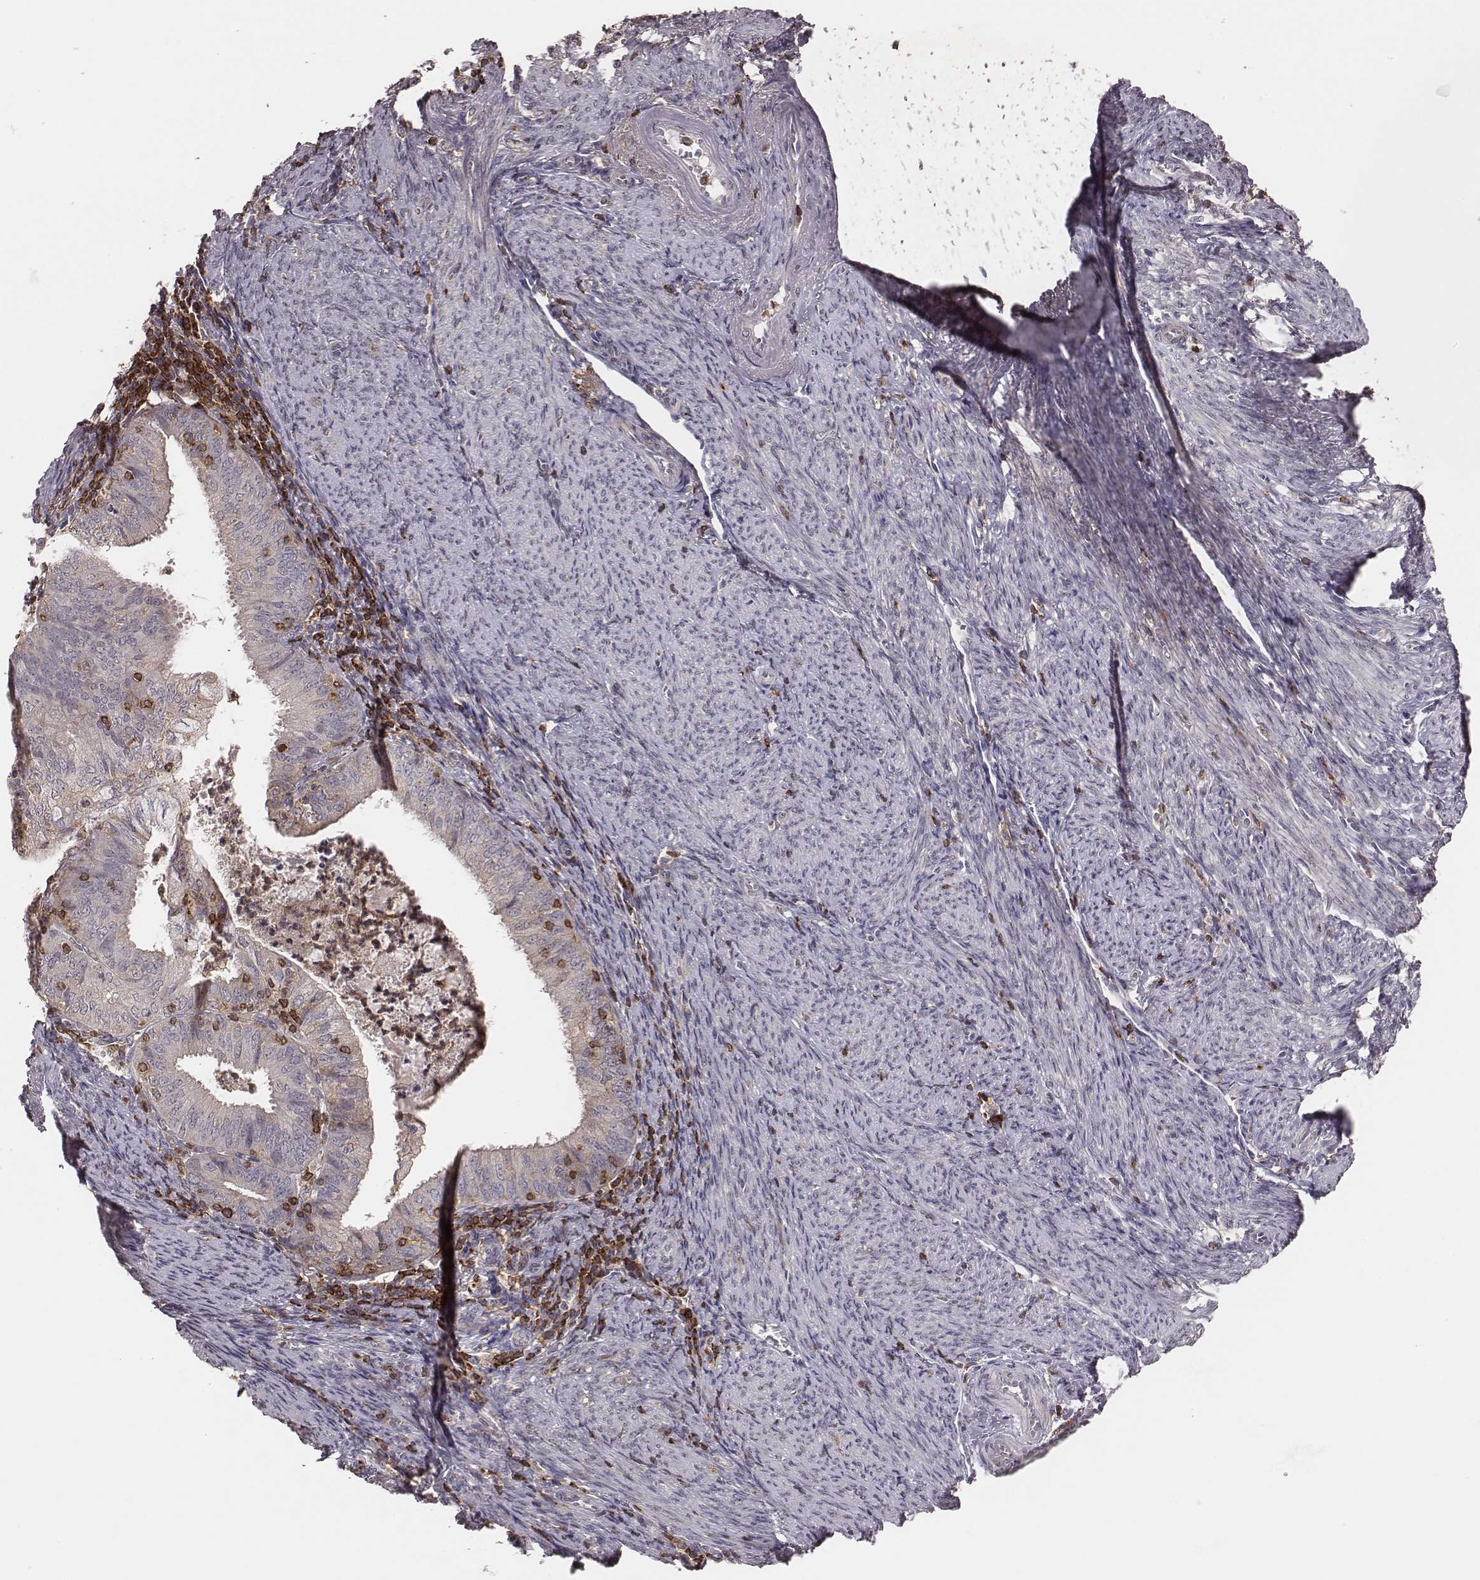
{"staining": {"intensity": "negative", "quantity": "none", "location": "none"}, "tissue": "endometrial cancer", "cell_type": "Tumor cells", "image_type": "cancer", "snomed": [{"axis": "morphology", "description": "Adenocarcinoma, NOS"}, {"axis": "topography", "description": "Endometrium"}], "caption": "An immunohistochemistry histopathology image of endometrial cancer (adenocarcinoma) is shown. There is no staining in tumor cells of endometrial cancer (adenocarcinoma).", "gene": "PILRA", "patient": {"sex": "female", "age": 57}}